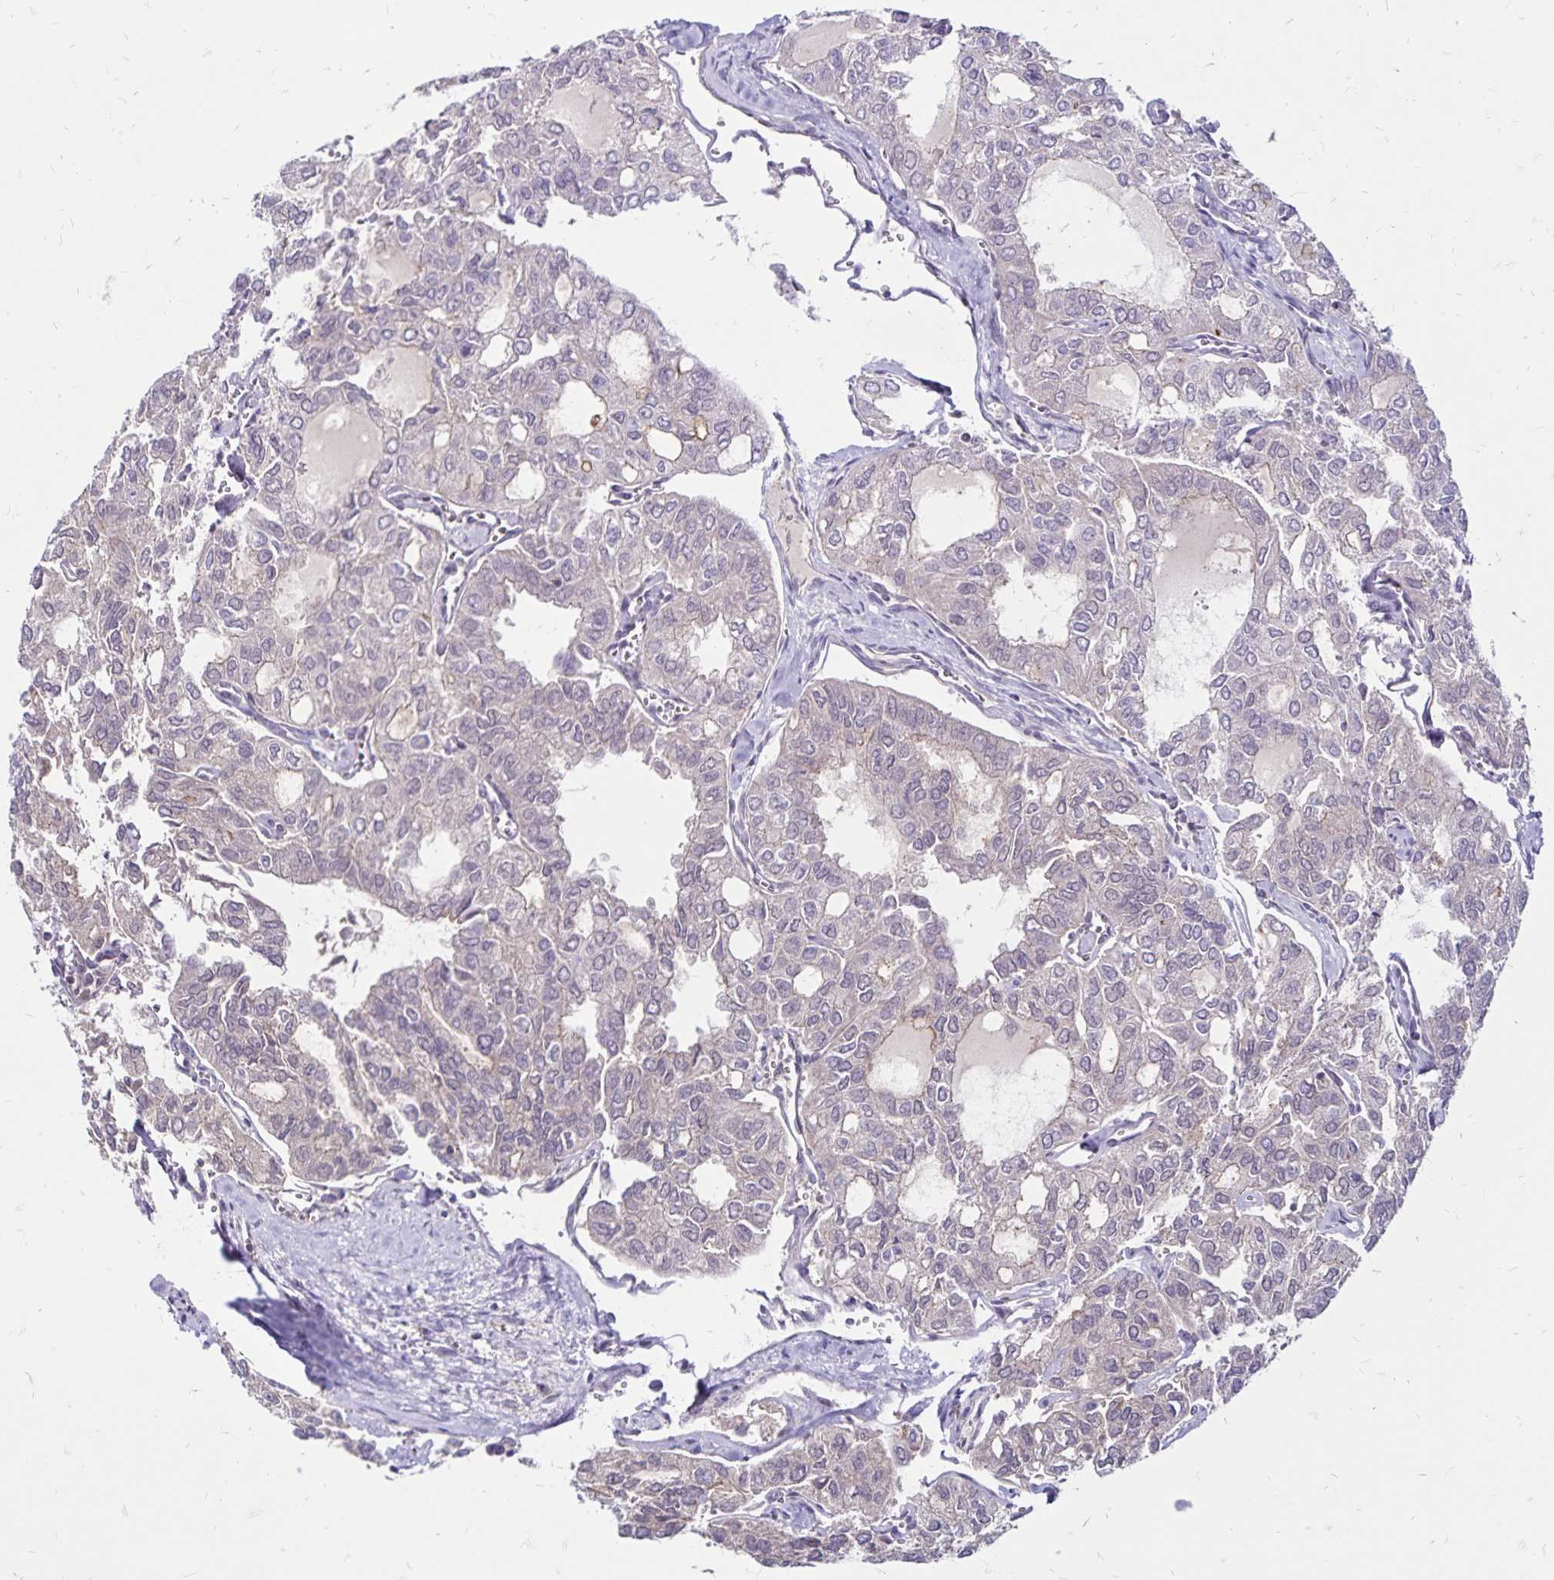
{"staining": {"intensity": "negative", "quantity": "none", "location": "none"}, "tissue": "thyroid cancer", "cell_type": "Tumor cells", "image_type": "cancer", "snomed": [{"axis": "morphology", "description": "Follicular adenoma carcinoma, NOS"}, {"axis": "topography", "description": "Thyroid gland"}], "caption": "High power microscopy photomicrograph of an immunohistochemistry (IHC) image of thyroid cancer, revealing no significant staining in tumor cells.", "gene": "FSD1", "patient": {"sex": "male", "age": 75}}